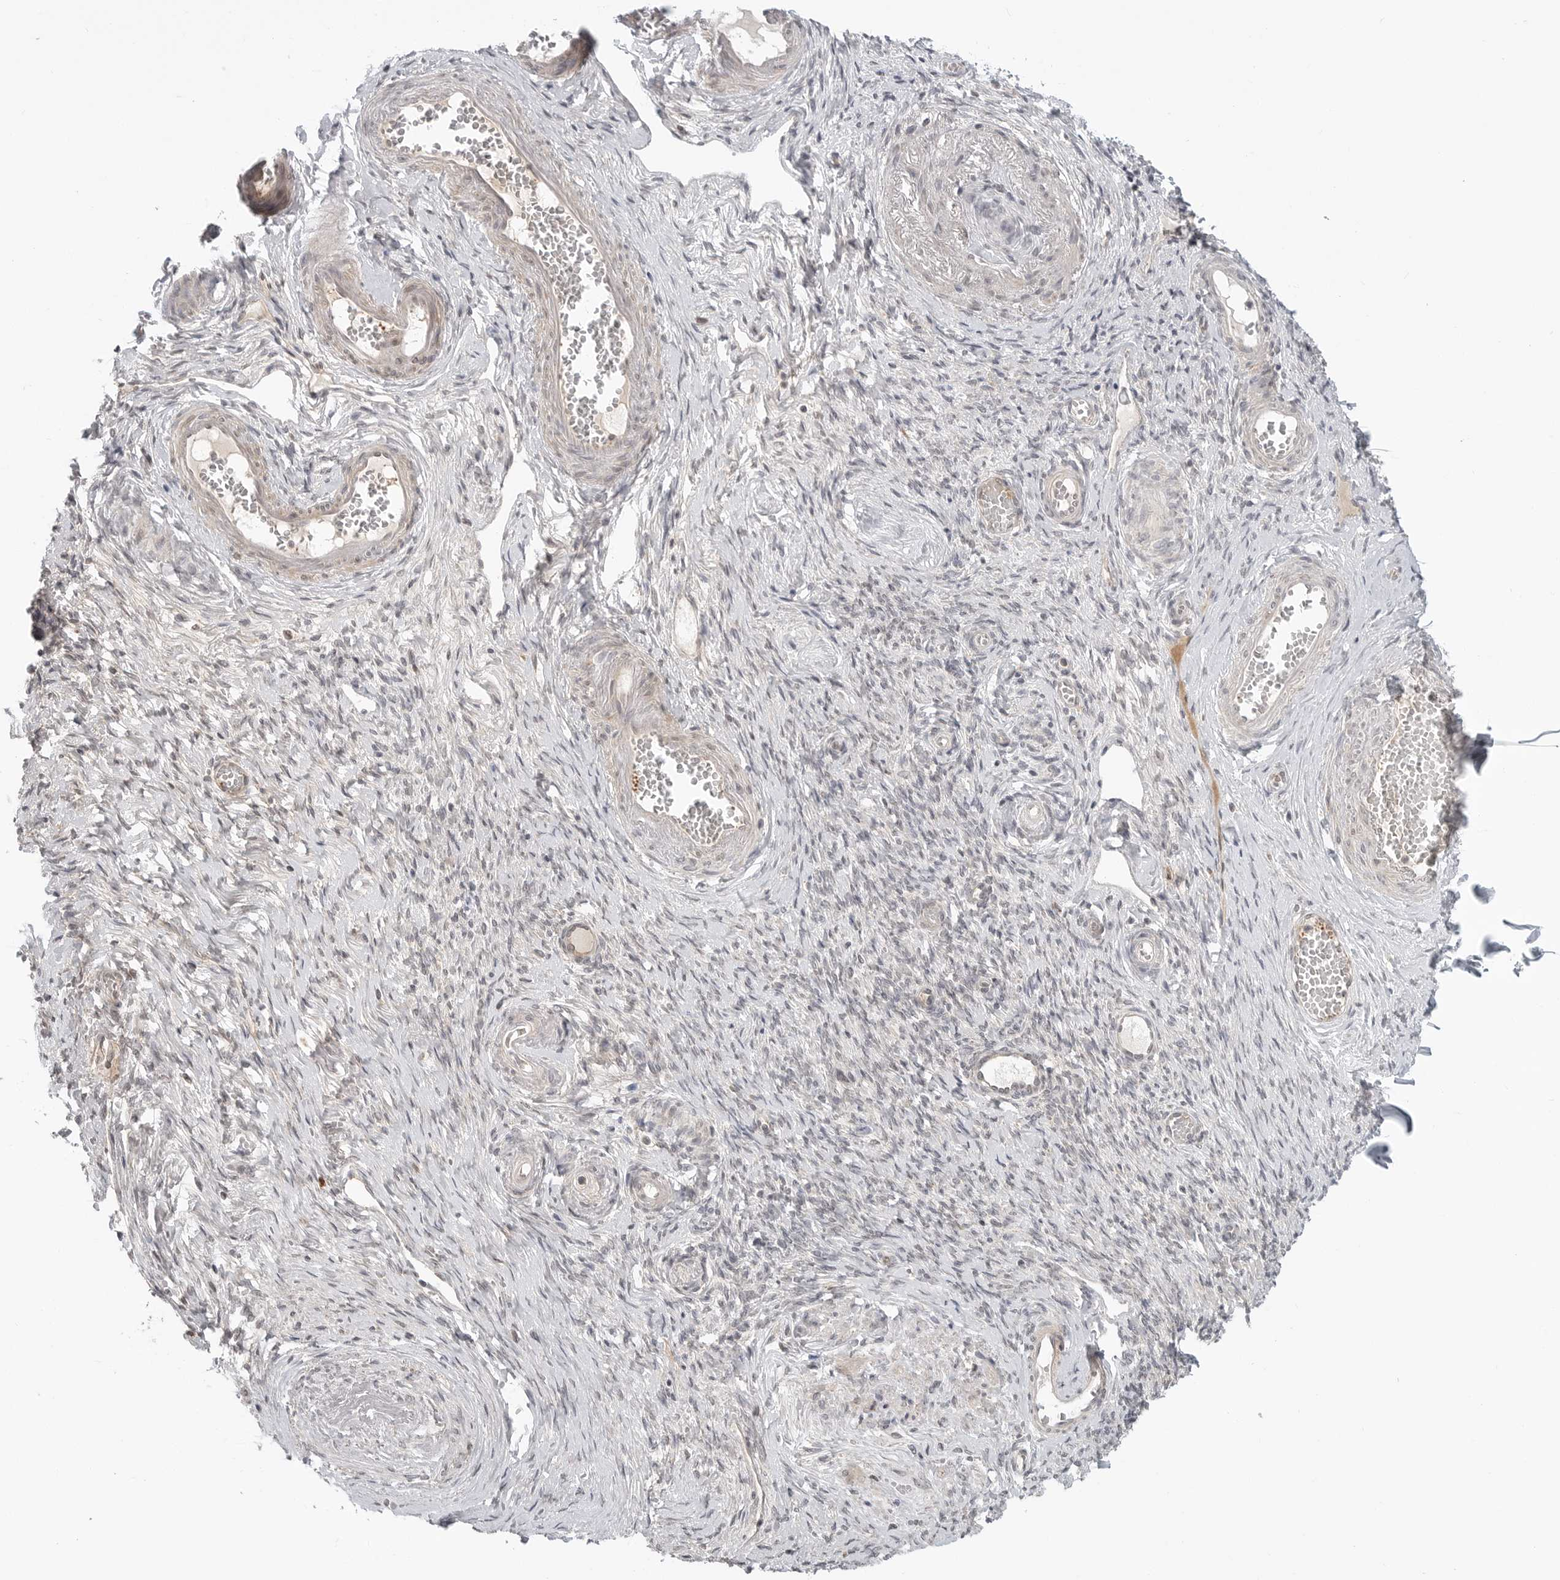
{"staining": {"intensity": "negative", "quantity": "none", "location": "none"}, "tissue": "adipose tissue", "cell_type": "Adipocytes", "image_type": "normal", "snomed": [{"axis": "morphology", "description": "Normal tissue, NOS"}, {"axis": "topography", "description": "Vascular tissue"}, {"axis": "topography", "description": "Fallopian tube"}, {"axis": "topography", "description": "Ovary"}], "caption": "High power microscopy histopathology image of an immunohistochemistry (IHC) photomicrograph of benign adipose tissue, revealing no significant expression in adipocytes.", "gene": "KALRN", "patient": {"sex": "female", "age": 67}}